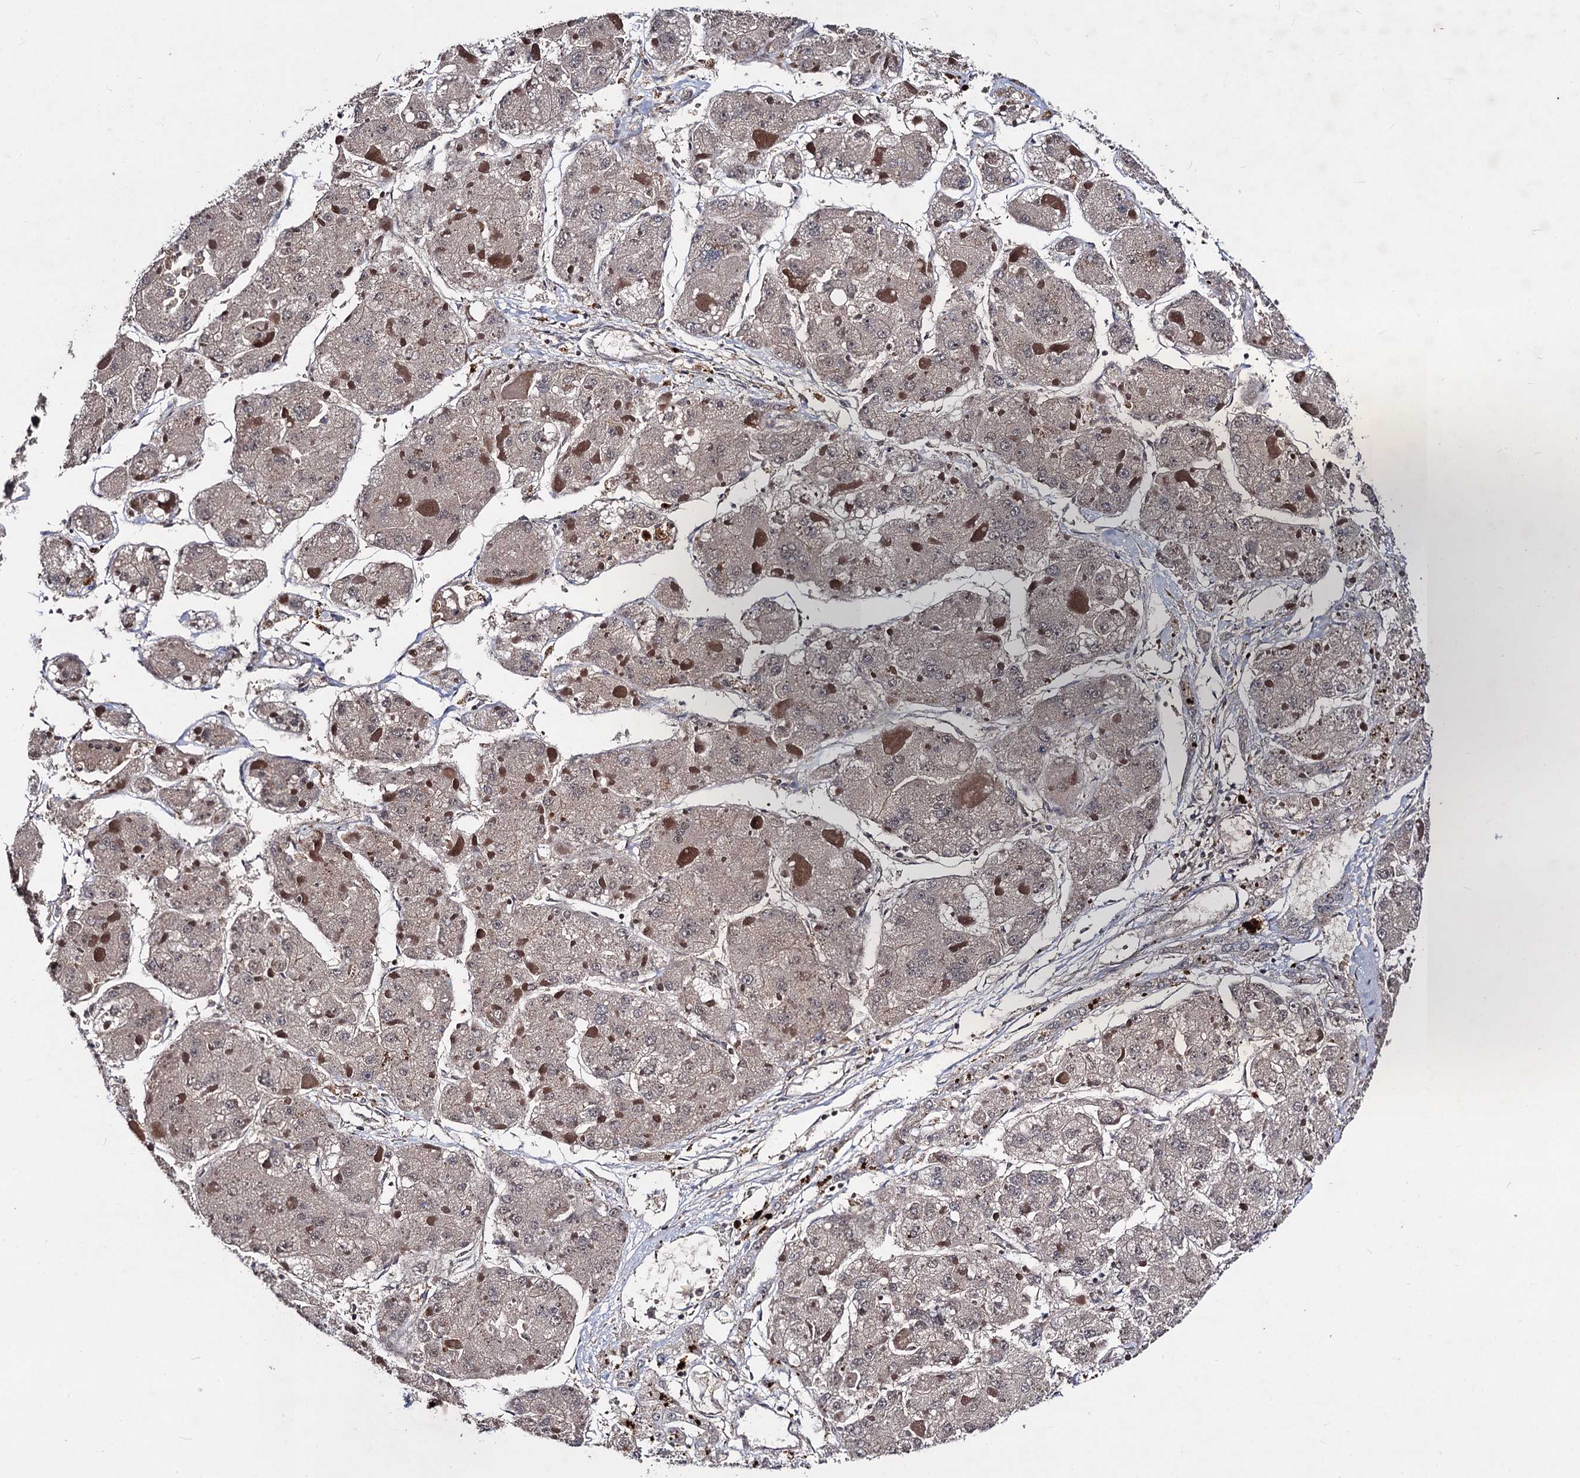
{"staining": {"intensity": "weak", "quantity": "<25%", "location": "cytoplasmic/membranous"}, "tissue": "liver cancer", "cell_type": "Tumor cells", "image_type": "cancer", "snomed": [{"axis": "morphology", "description": "Carcinoma, Hepatocellular, NOS"}, {"axis": "topography", "description": "Liver"}], "caption": "An image of human liver hepatocellular carcinoma is negative for staining in tumor cells.", "gene": "KXD1", "patient": {"sex": "female", "age": 73}}